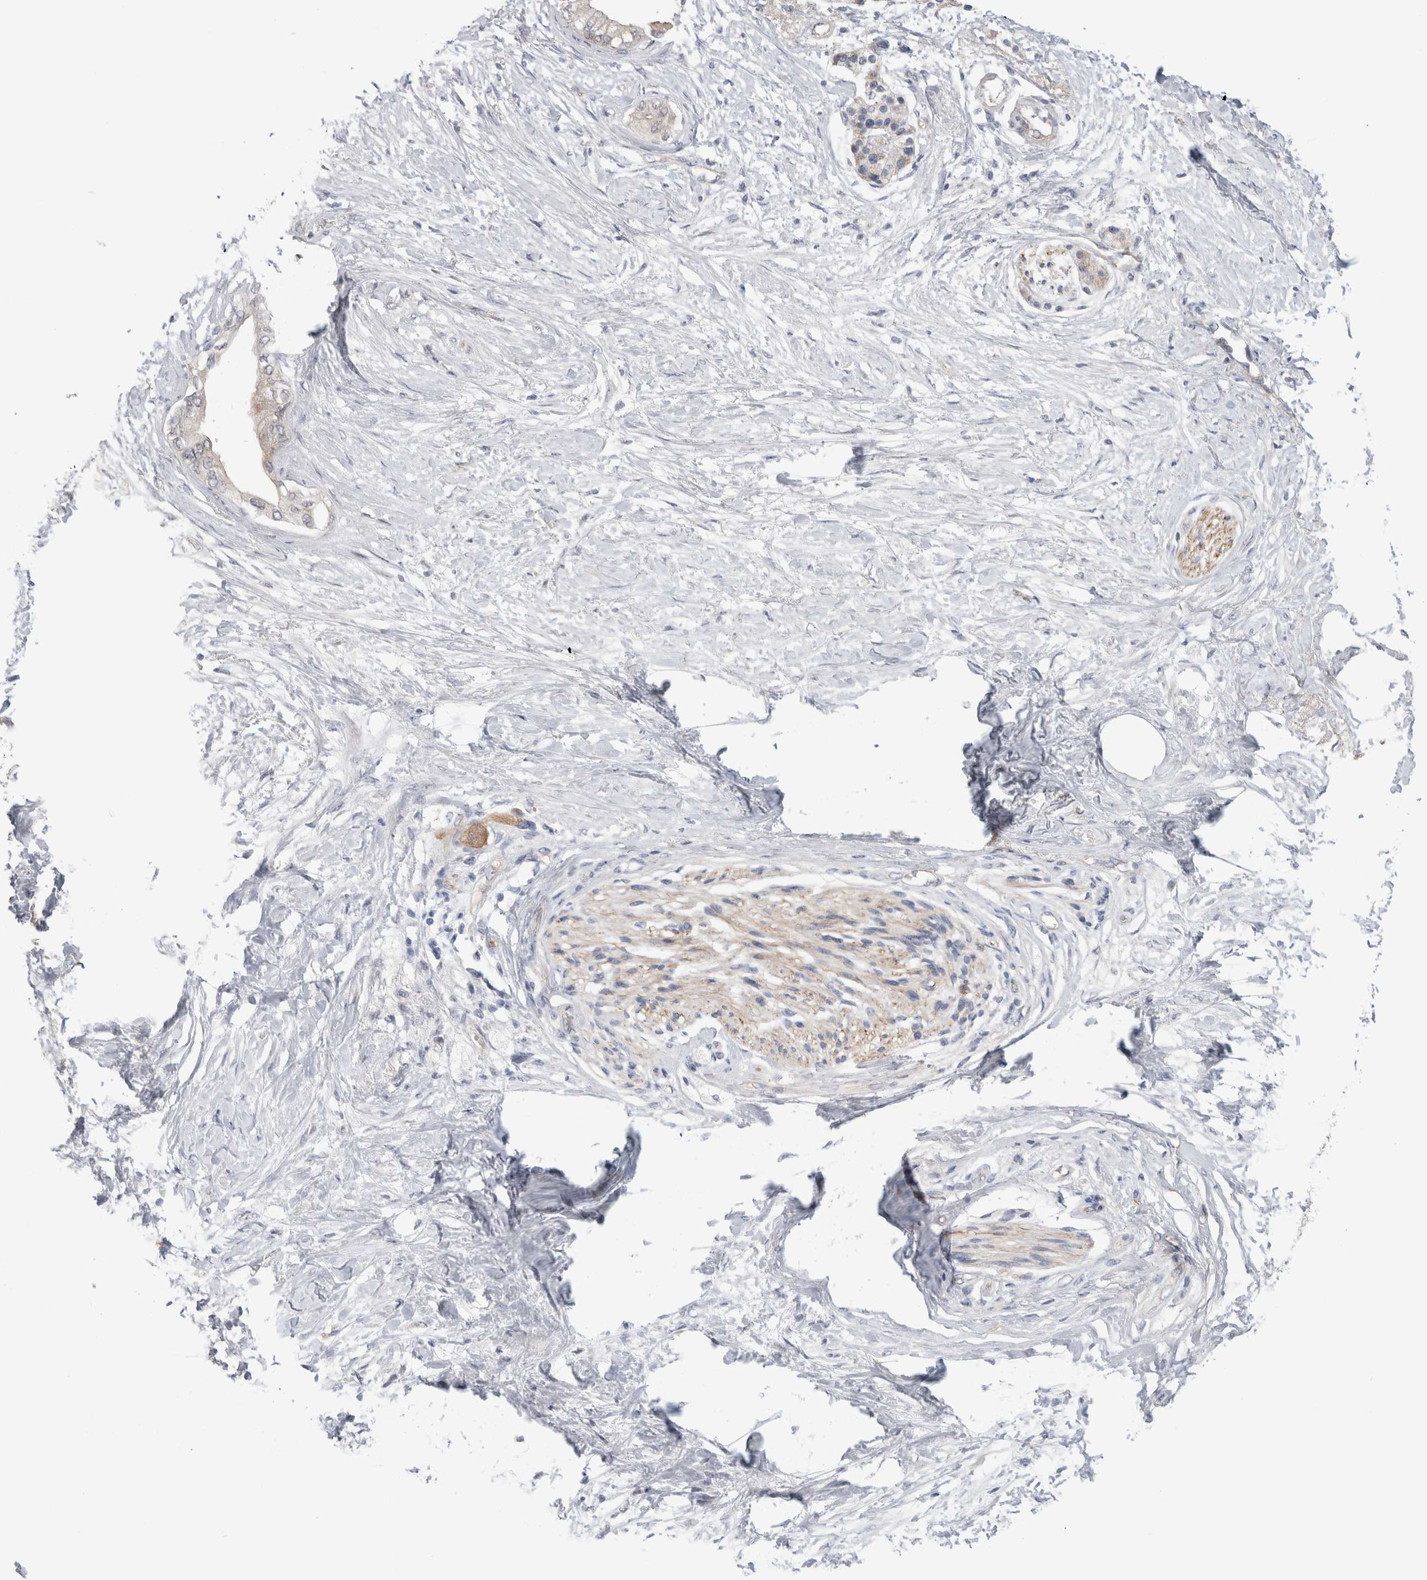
{"staining": {"intensity": "weak", "quantity": "25%-75%", "location": "cytoplasmic/membranous,nuclear"}, "tissue": "pancreatic cancer", "cell_type": "Tumor cells", "image_type": "cancer", "snomed": [{"axis": "morphology", "description": "Normal tissue, NOS"}, {"axis": "morphology", "description": "Adenocarcinoma, NOS"}, {"axis": "topography", "description": "Pancreas"}, {"axis": "topography", "description": "Duodenum"}], "caption": "Pancreatic cancer (adenocarcinoma) was stained to show a protein in brown. There is low levels of weak cytoplasmic/membranous and nuclear staining in about 25%-75% of tumor cells.", "gene": "TAFA5", "patient": {"sex": "female", "age": 60}}